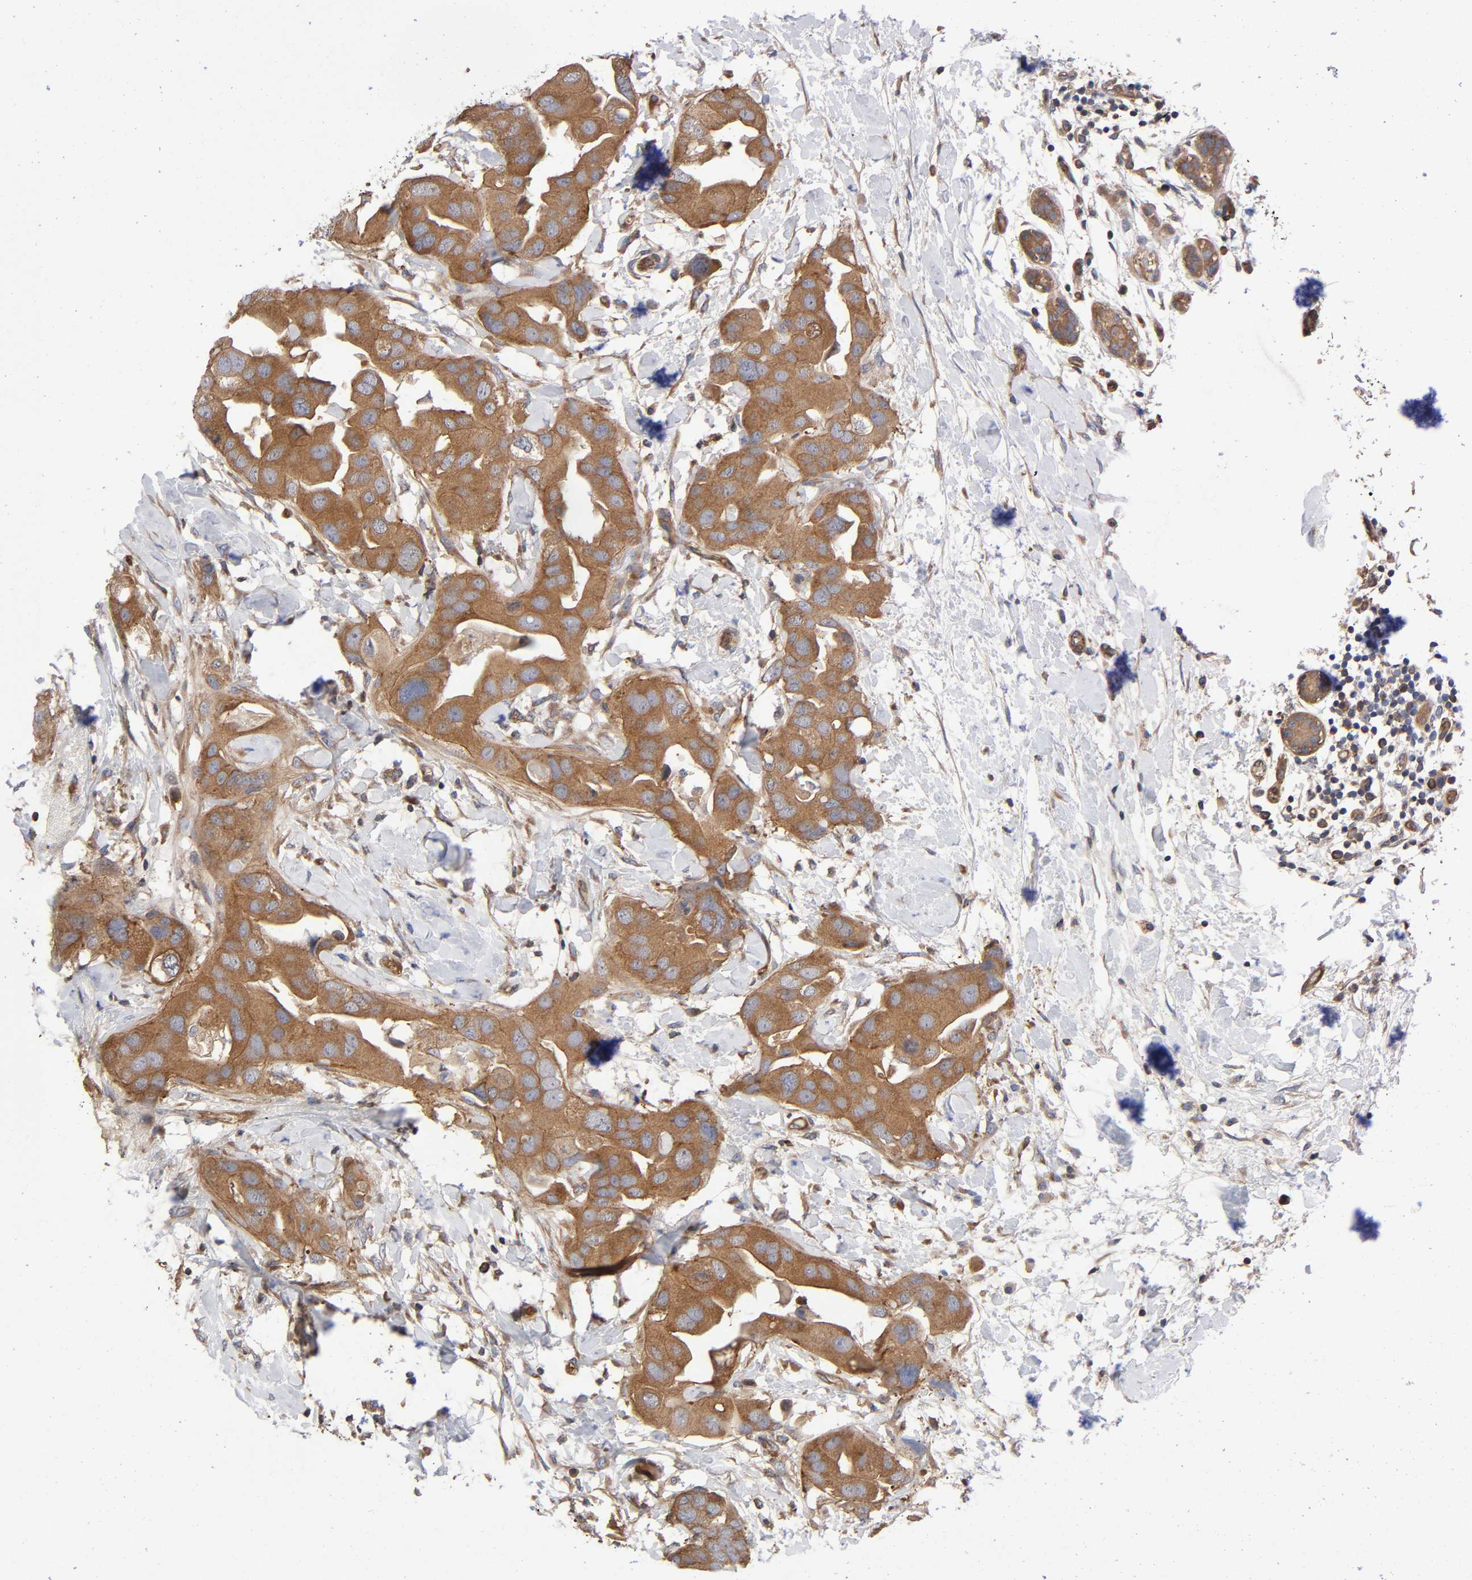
{"staining": {"intensity": "strong", "quantity": ">75%", "location": "cytoplasmic/membranous"}, "tissue": "breast cancer", "cell_type": "Tumor cells", "image_type": "cancer", "snomed": [{"axis": "morphology", "description": "Duct carcinoma"}, {"axis": "topography", "description": "Breast"}], "caption": "Immunohistochemical staining of human breast cancer displays strong cytoplasmic/membranous protein staining in about >75% of tumor cells.", "gene": "LAMTOR2", "patient": {"sex": "female", "age": 40}}